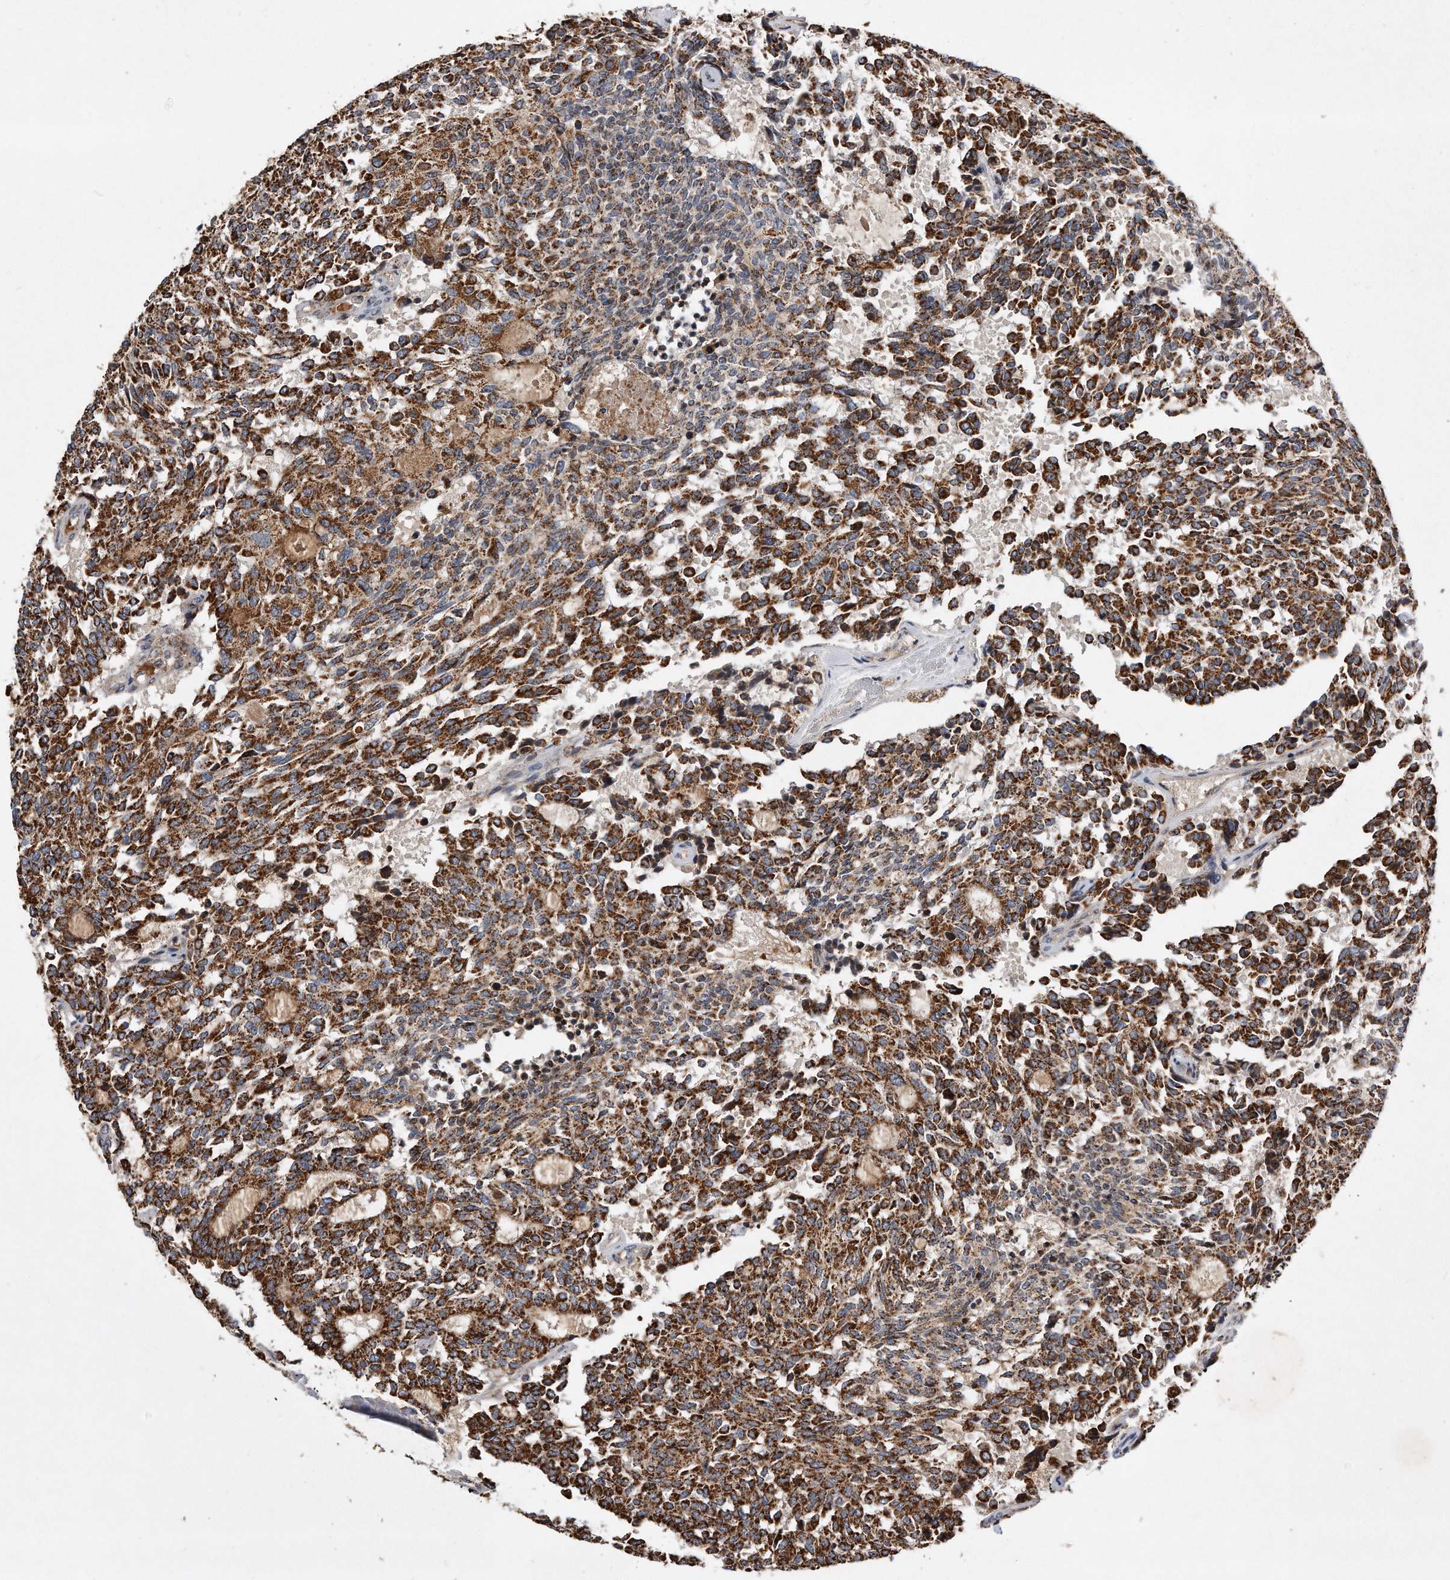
{"staining": {"intensity": "strong", "quantity": ">75%", "location": "cytoplasmic/membranous"}, "tissue": "carcinoid", "cell_type": "Tumor cells", "image_type": "cancer", "snomed": [{"axis": "morphology", "description": "Carcinoid, malignant, NOS"}, {"axis": "topography", "description": "Pancreas"}], "caption": "This image reveals carcinoid stained with immunohistochemistry (IHC) to label a protein in brown. The cytoplasmic/membranous of tumor cells show strong positivity for the protein. Nuclei are counter-stained blue.", "gene": "PPP5C", "patient": {"sex": "female", "age": 54}}